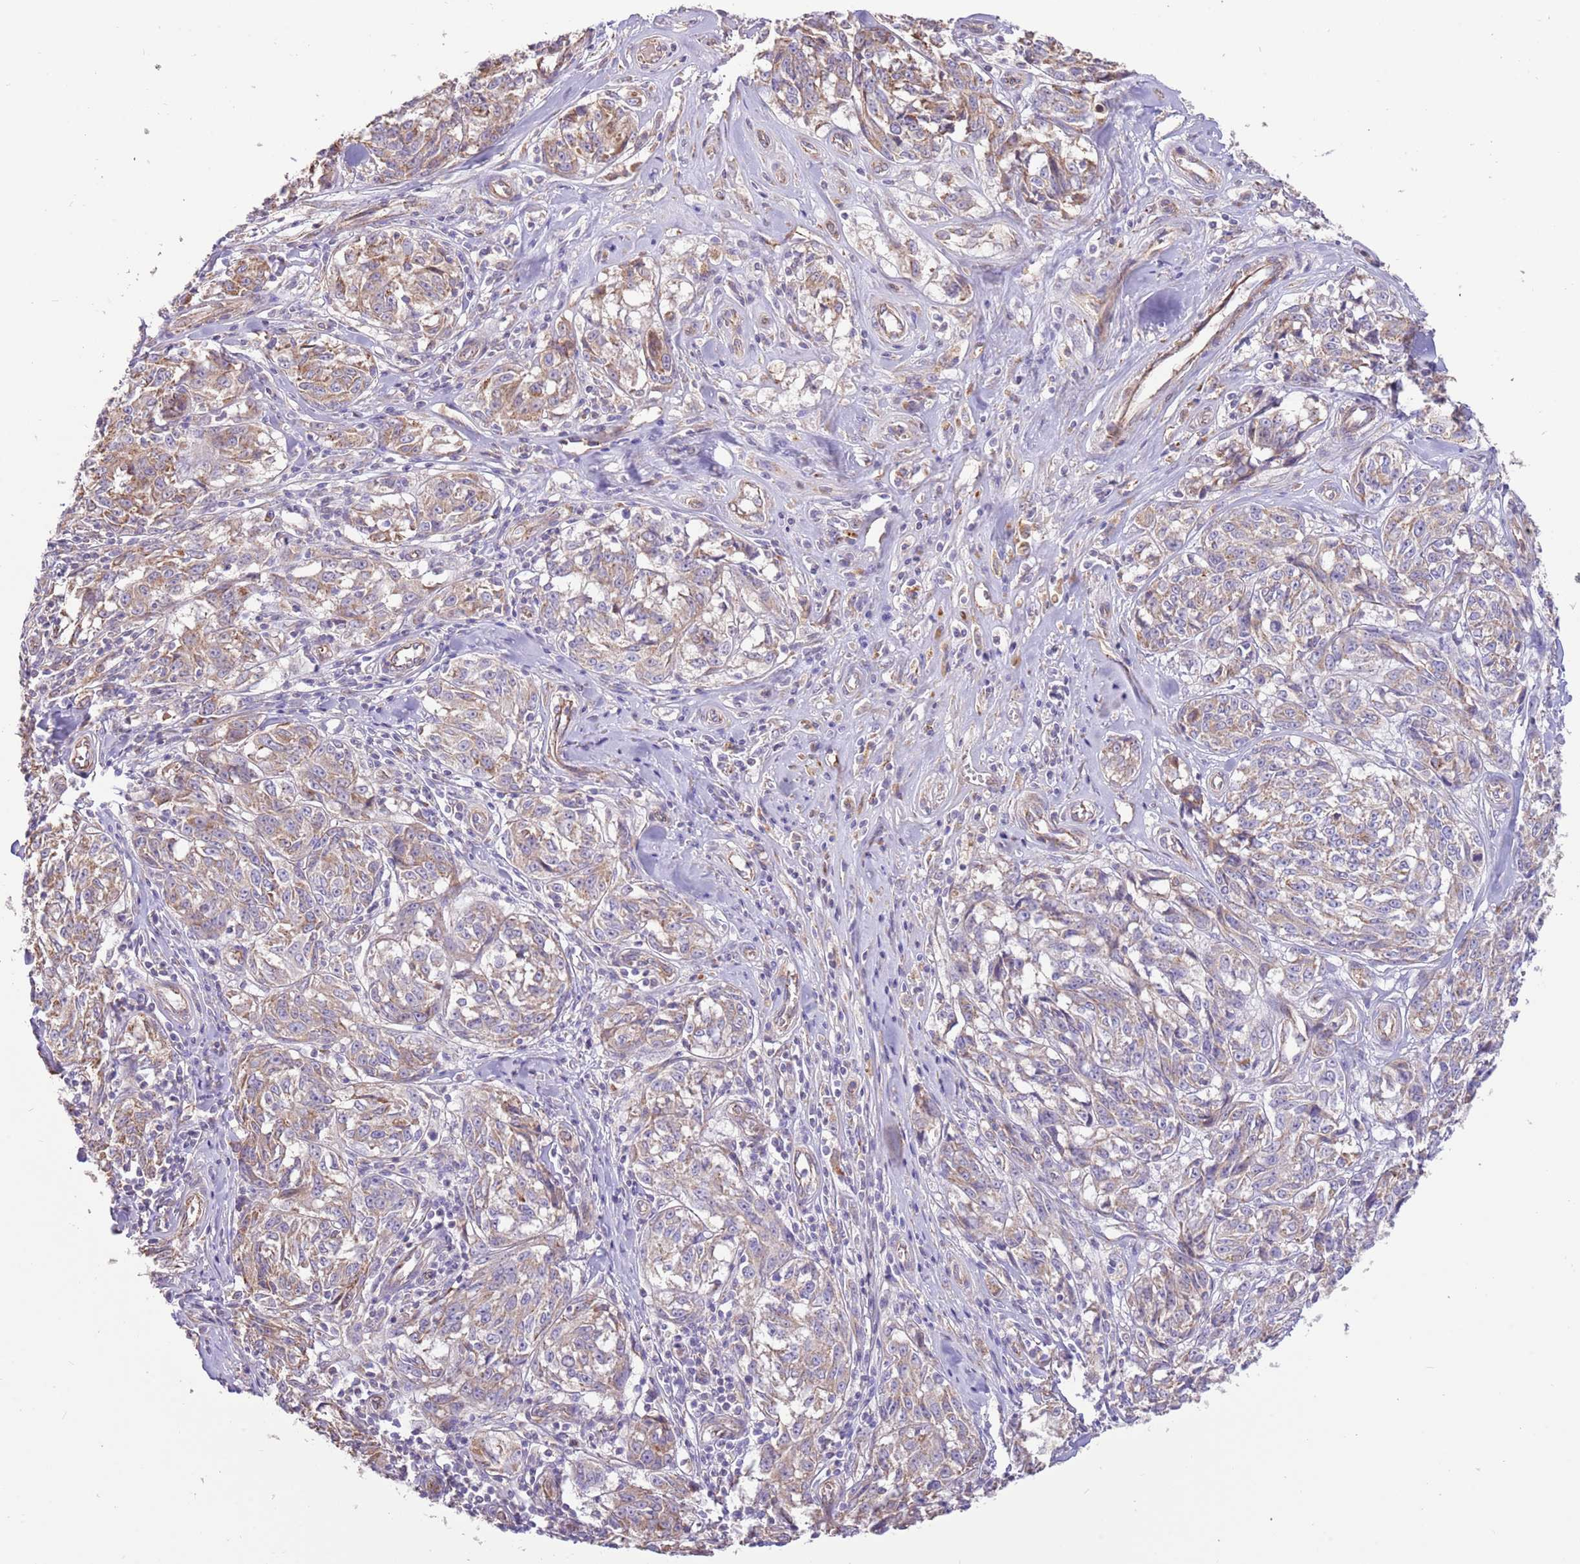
{"staining": {"intensity": "moderate", "quantity": "25%-75%", "location": "cytoplasmic/membranous"}, "tissue": "melanoma", "cell_type": "Tumor cells", "image_type": "cancer", "snomed": [{"axis": "morphology", "description": "Normal tissue, NOS"}, {"axis": "morphology", "description": "Malignant melanoma, NOS"}, {"axis": "topography", "description": "Skin"}], "caption": "A medium amount of moderate cytoplasmic/membranous expression is seen in approximately 25%-75% of tumor cells in melanoma tissue. (brown staining indicates protein expression, while blue staining denotes nuclei).", "gene": "DOCK6", "patient": {"sex": "female", "age": 64}}